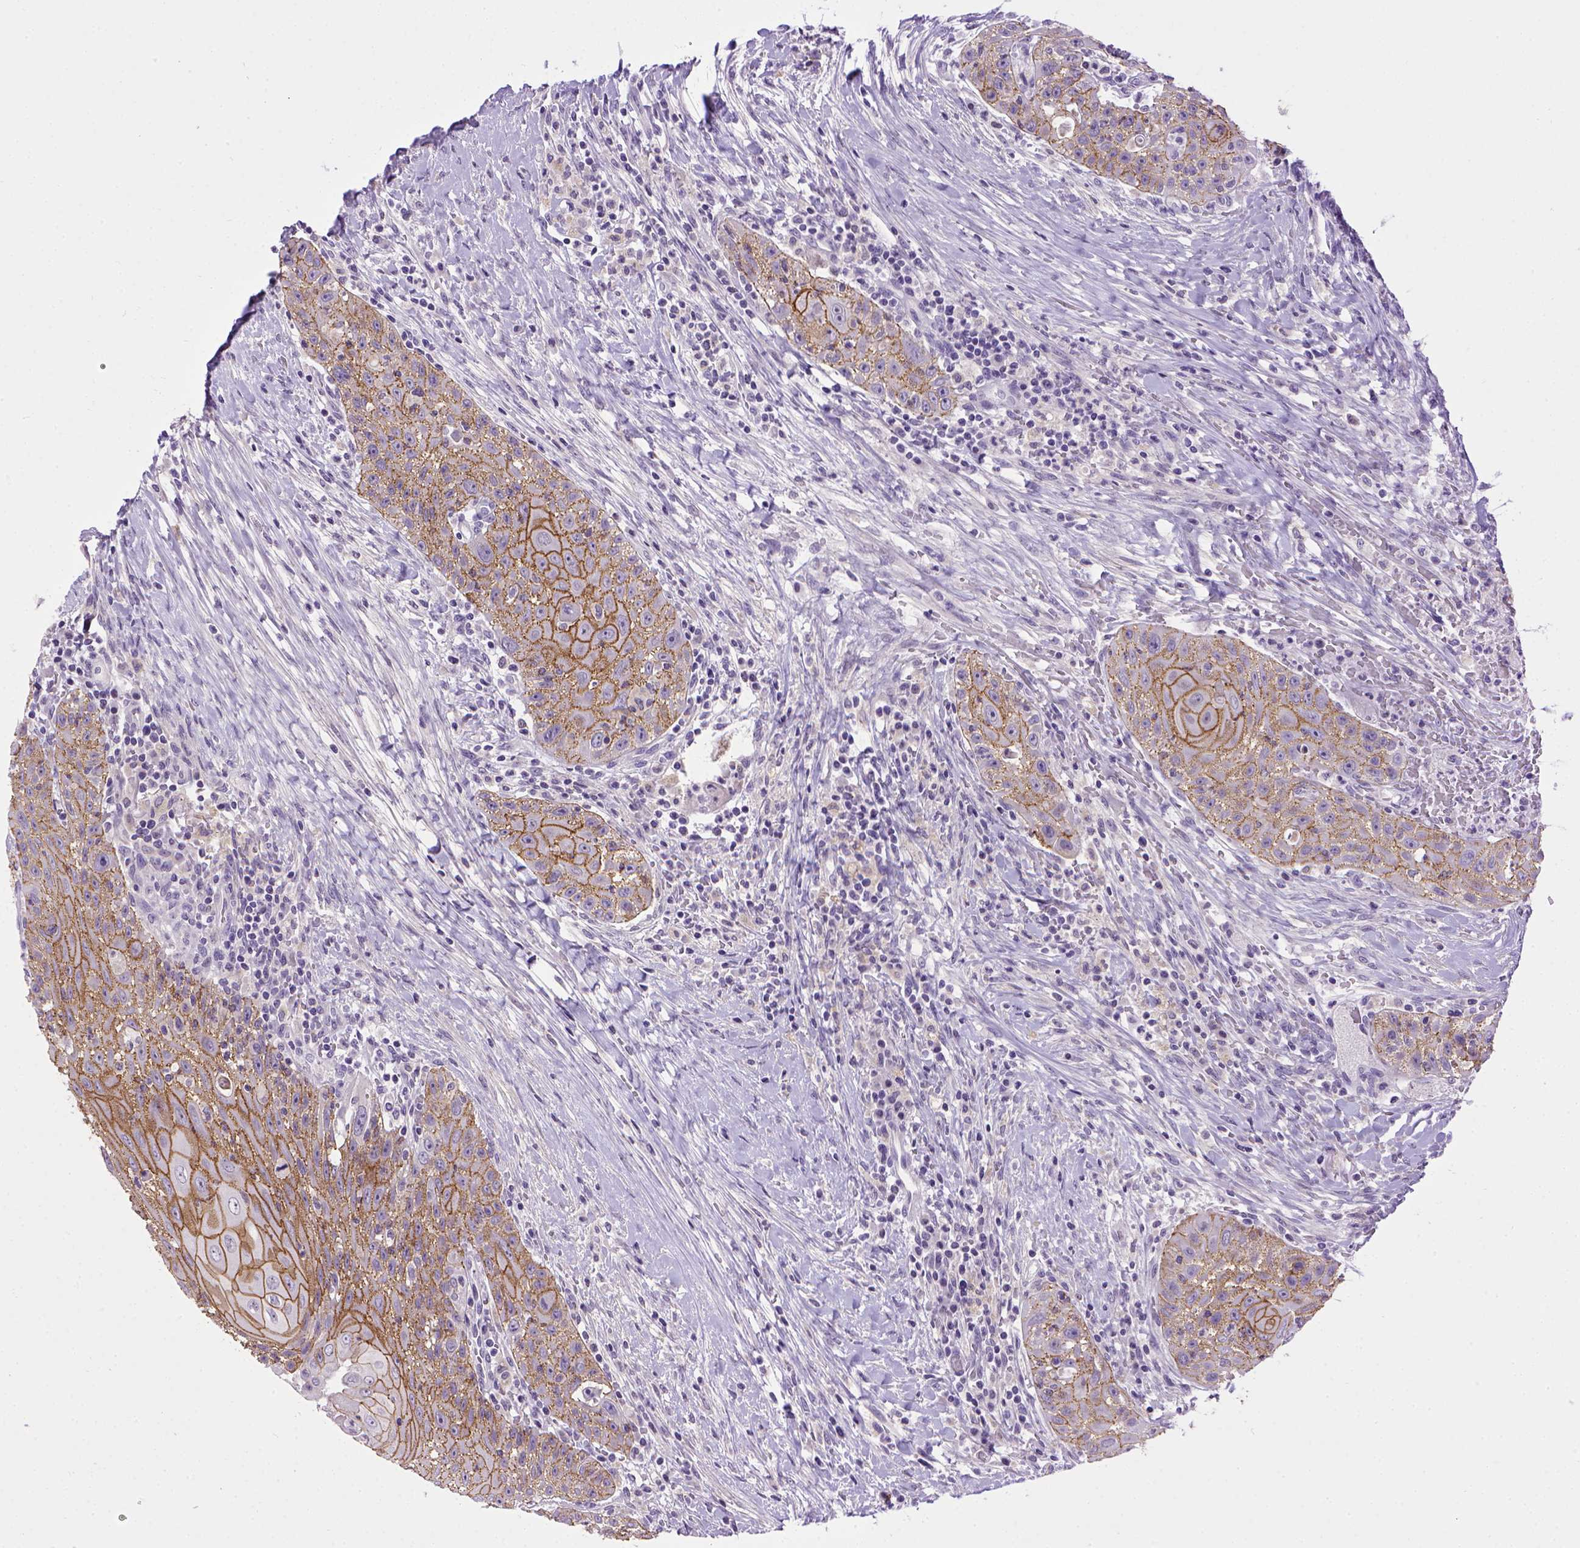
{"staining": {"intensity": "moderate", "quantity": ">75%", "location": "cytoplasmic/membranous"}, "tissue": "head and neck cancer", "cell_type": "Tumor cells", "image_type": "cancer", "snomed": [{"axis": "morphology", "description": "Squamous cell carcinoma, NOS"}, {"axis": "topography", "description": "Head-Neck"}], "caption": "An IHC image of neoplastic tissue is shown. Protein staining in brown labels moderate cytoplasmic/membranous positivity in head and neck cancer within tumor cells.", "gene": "CDH1", "patient": {"sex": "male", "age": 69}}